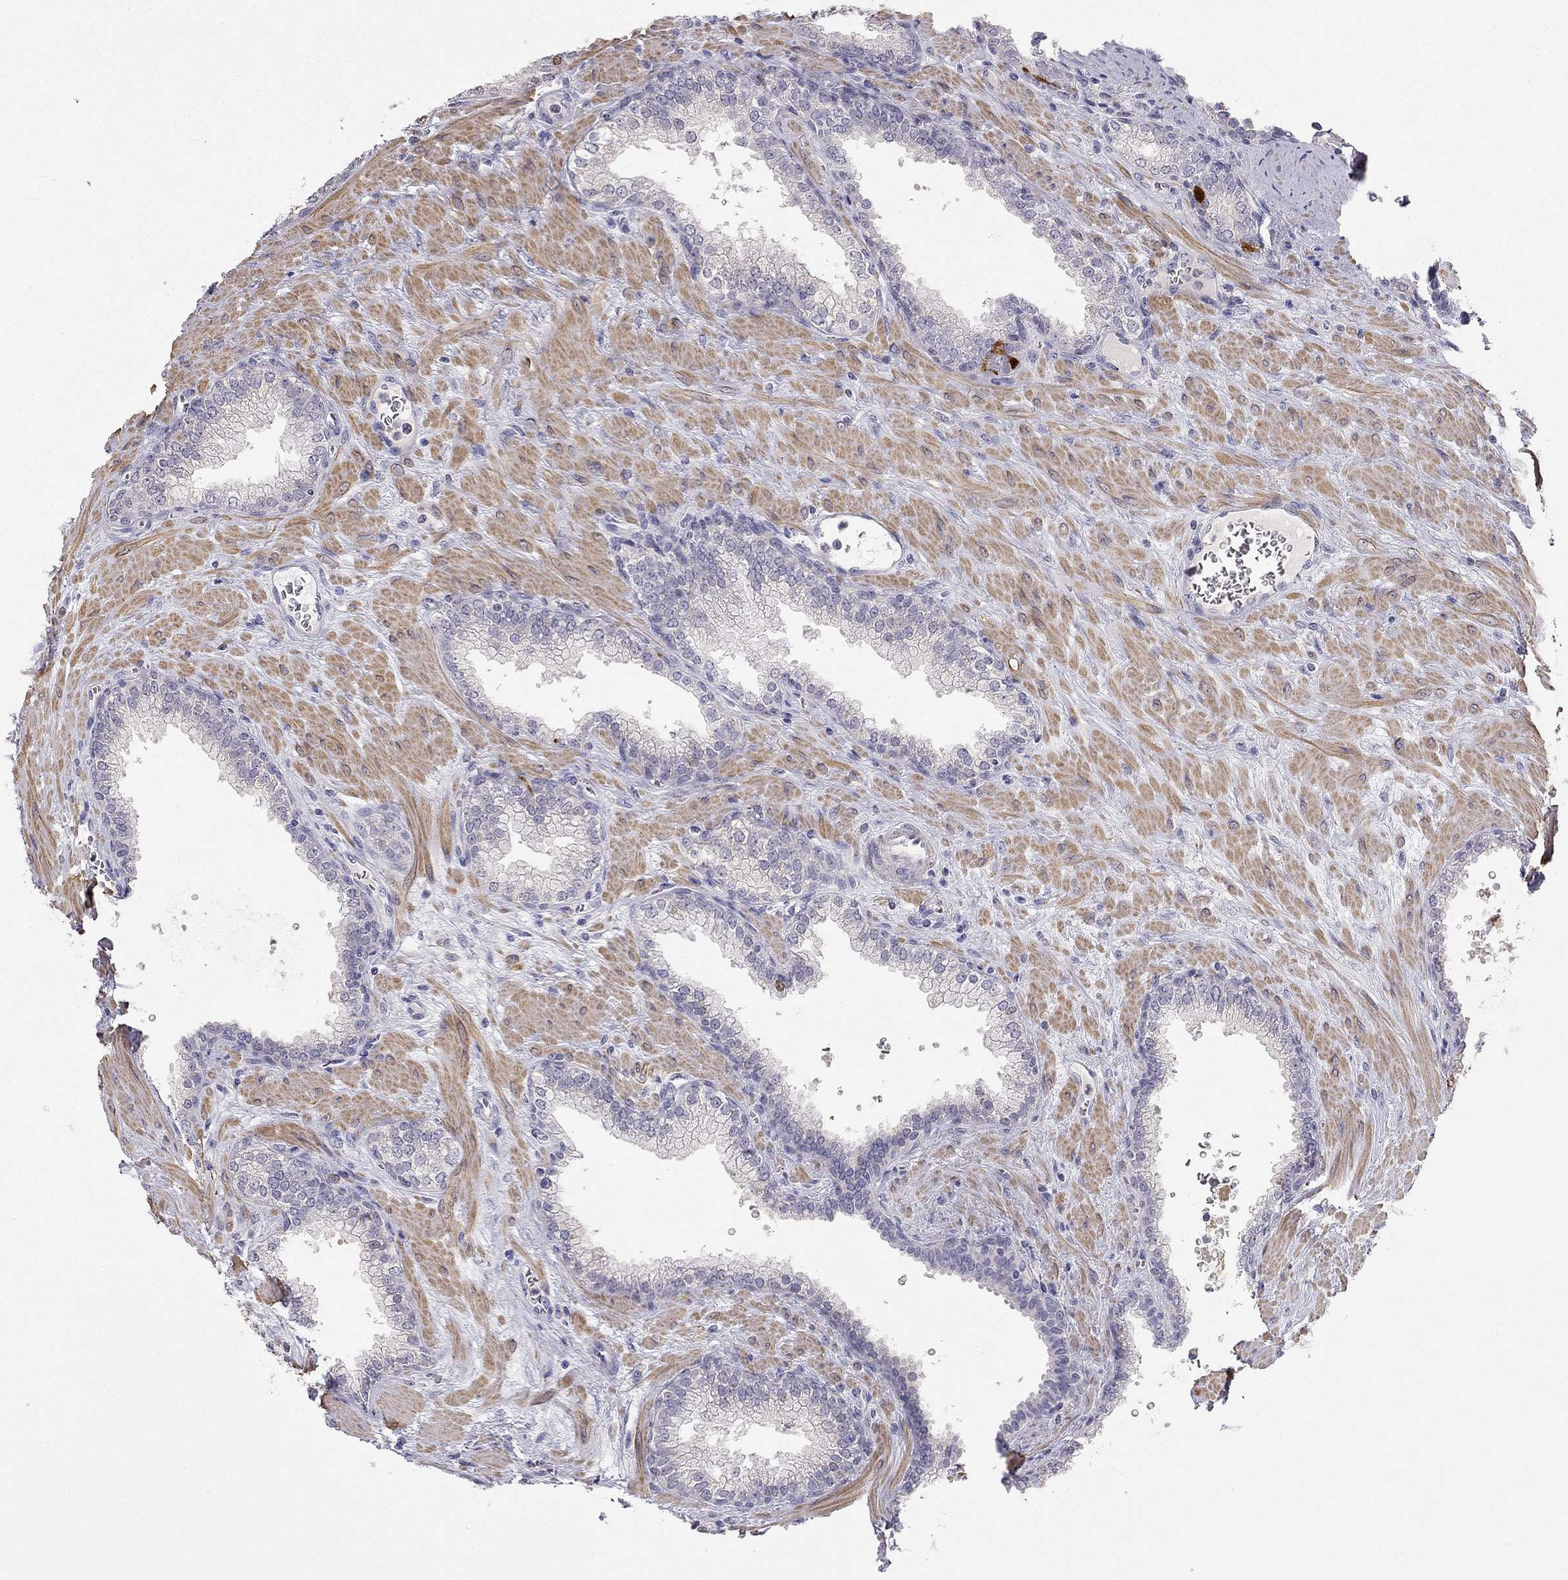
{"staining": {"intensity": "negative", "quantity": "none", "location": "none"}, "tissue": "prostate cancer", "cell_type": "Tumor cells", "image_type": "cancer", "snomed": [{"axis": "morphology", "description": "Adenocarcinoma, NOS"}, {"axis": "topography", "description": "Prostate"}], "caption": "Immunohistochemical staining of adenocarcinoma (prostate) reveals no significant expression in tumor cells.", "gene": "C16orf89", "patient": {"sex": "male", "age": 67}}